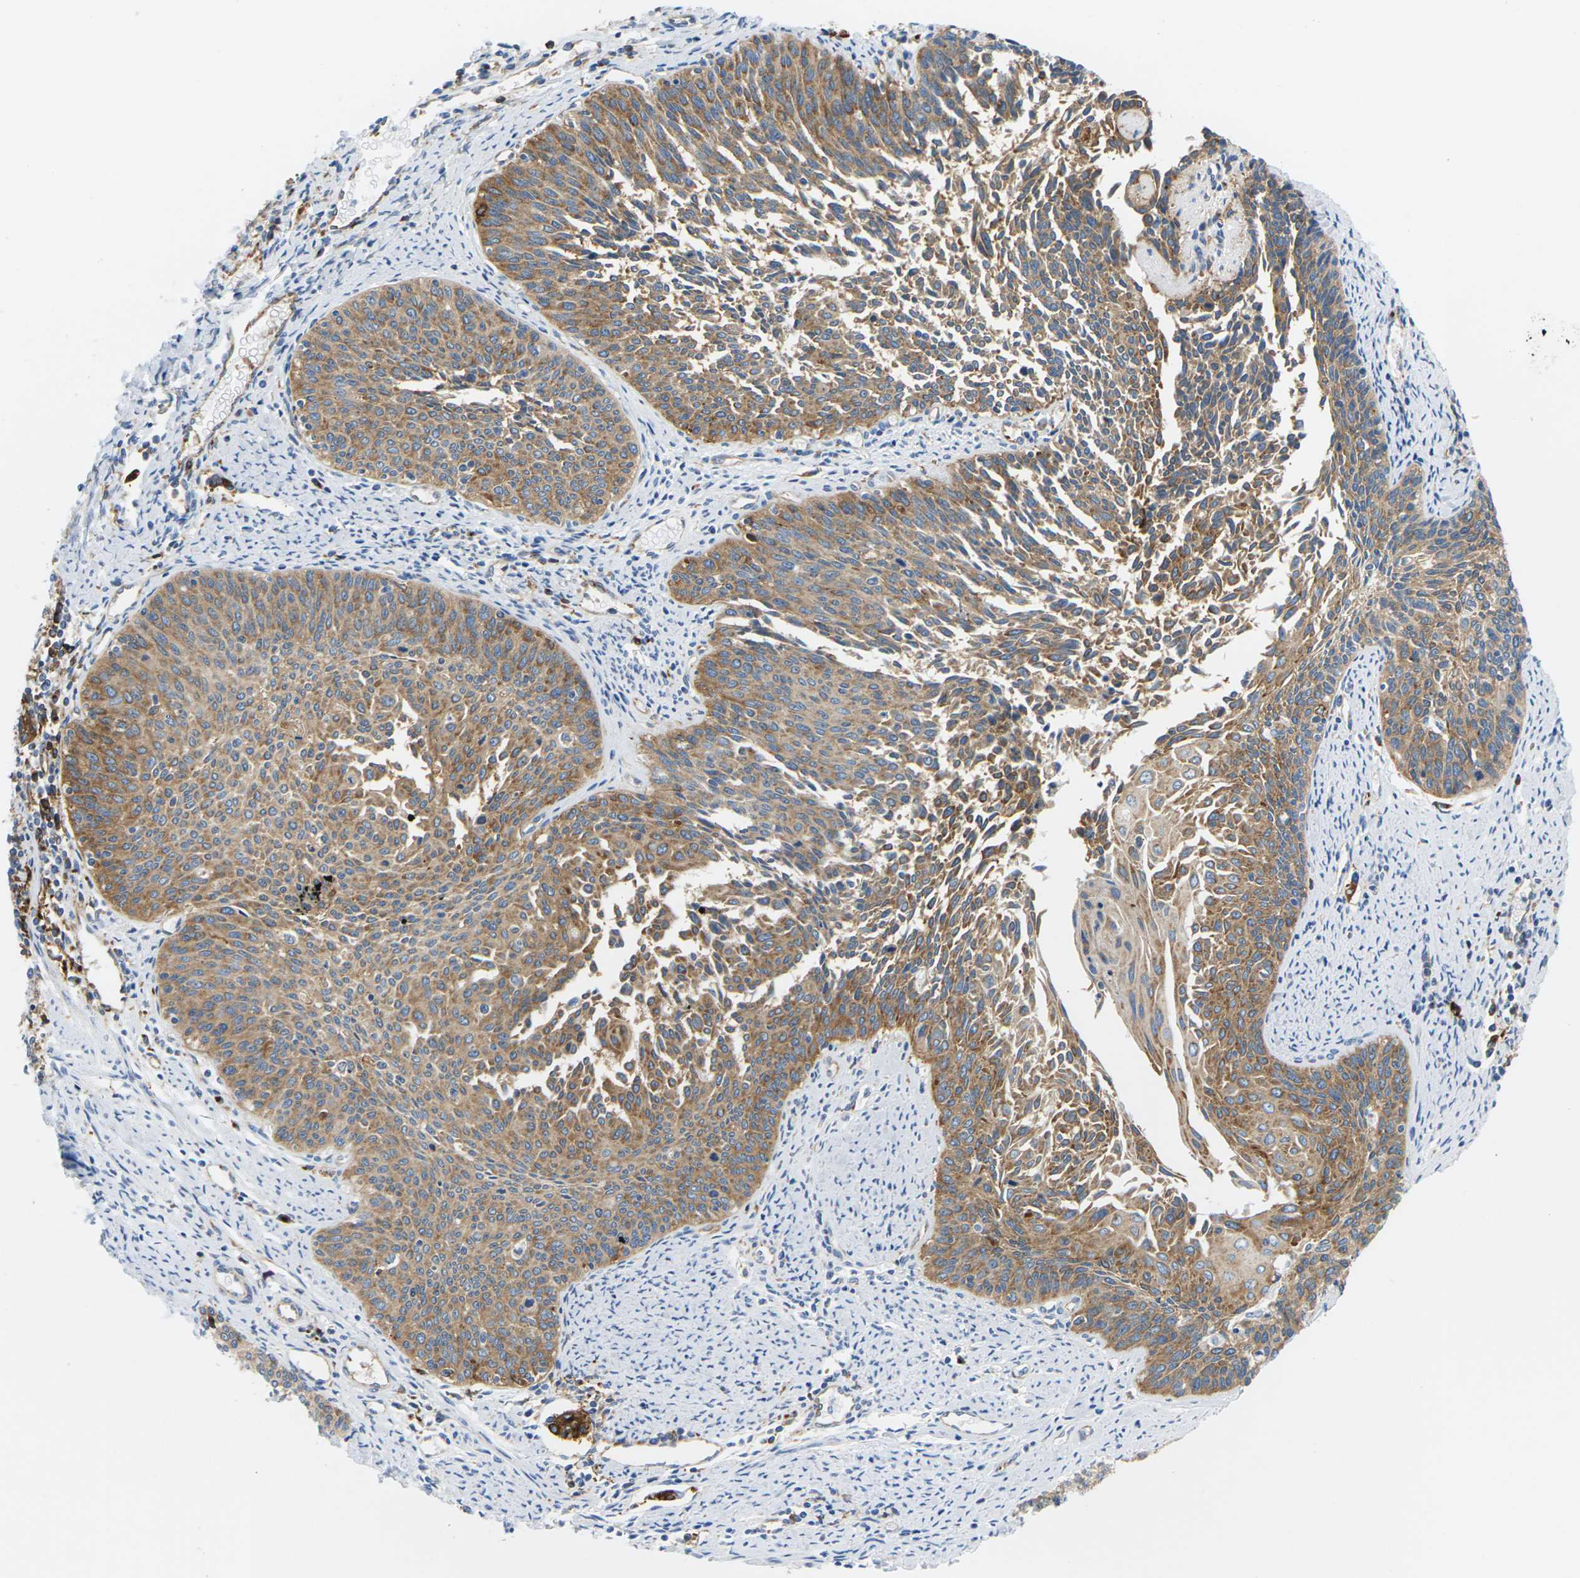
{"staining": {"intensity": "moderate", "quantity": ">75%", "location": "cytoplasmic/membranous"}, "tissue": "cervical cancer", "cell_type": "Tumor cells", "image_type": "cancer", "snomed": [{"axis": "morphology", "description": "Squamous cell carcinoma, NOS"}, {"axis": "topography", "description": "Cervix"}], "caption": "Immunohistochemical staining of human squamous cell carcinoma (cervical) reveals medium levels of moderate cytoplasmic/membranous positivity in approximately >75% of tumor cells.", "gene": "SYNGR2", "patient": {"sex": "female", "age": 55}}